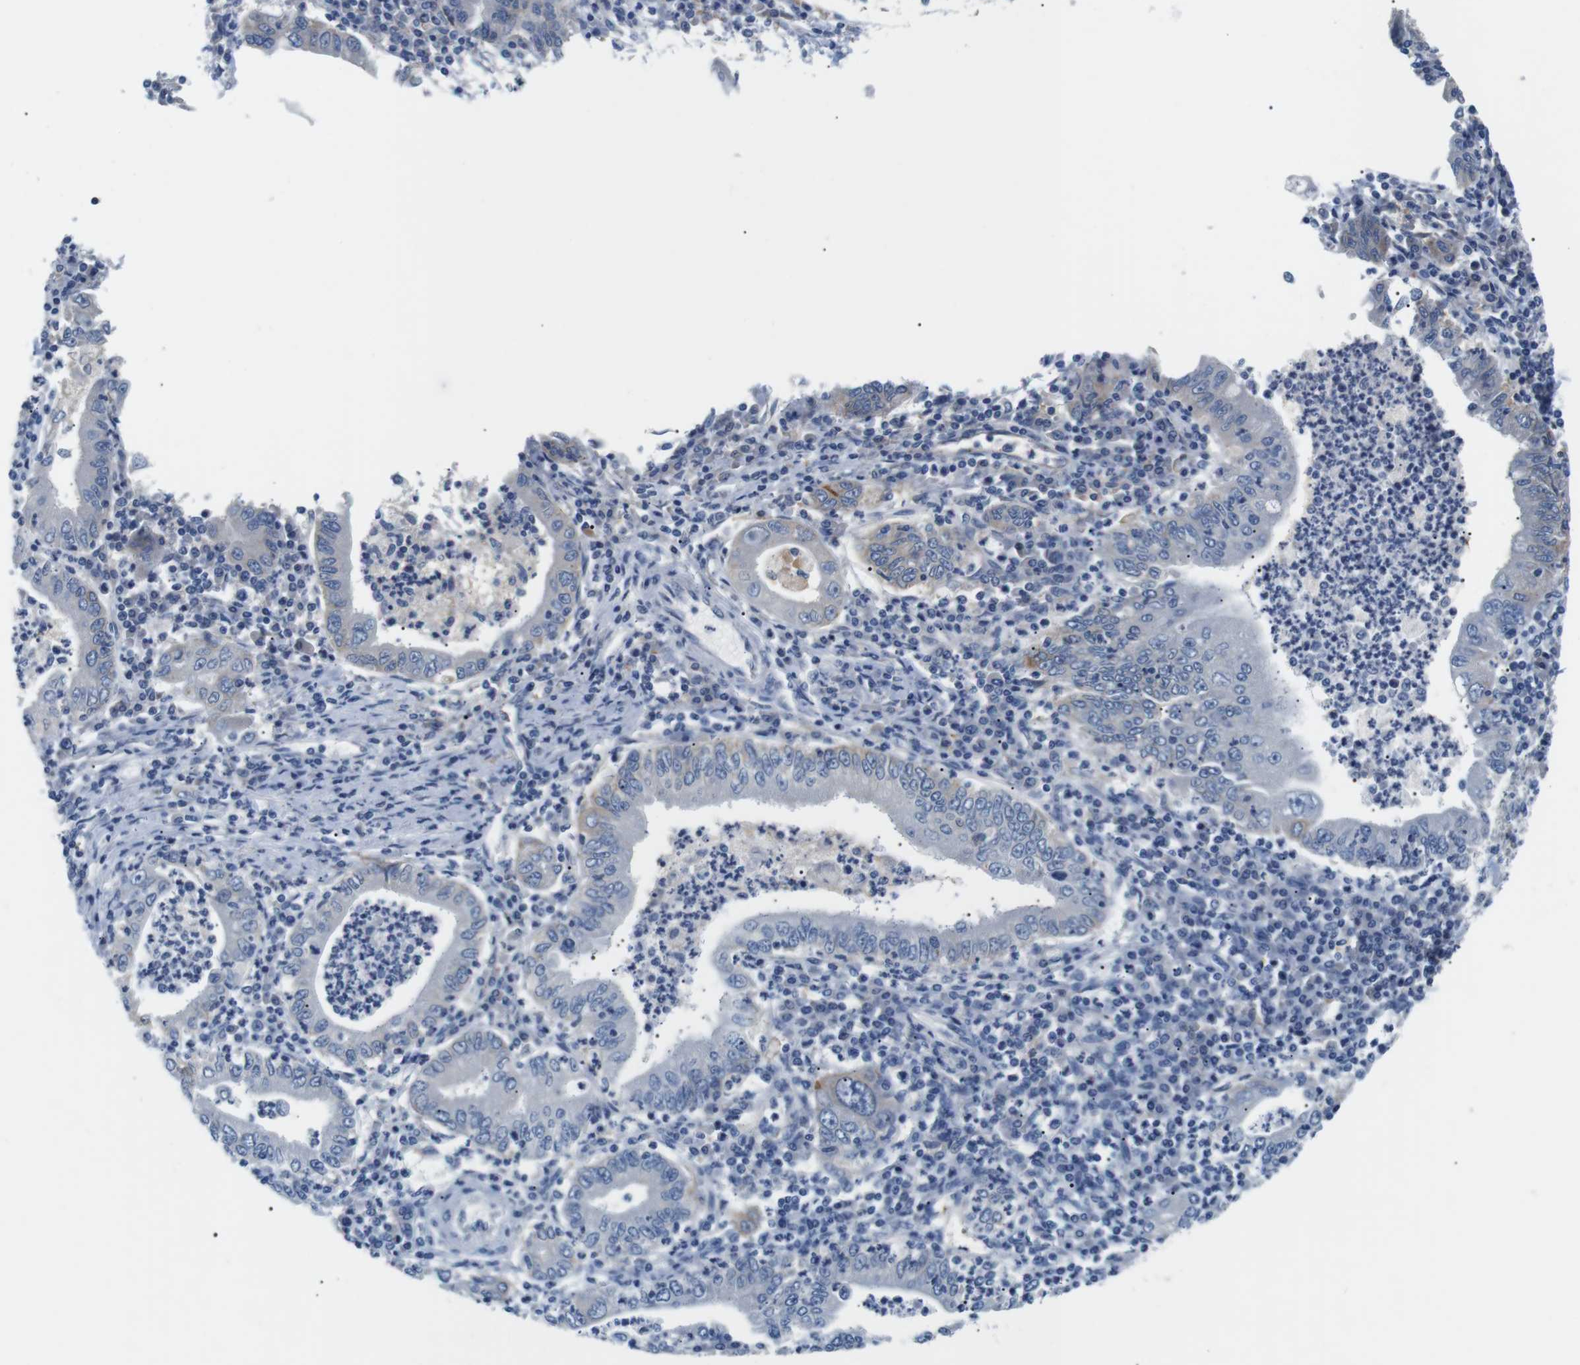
{"staining": {"intensity": "negative", "quantity": "none", "location": "none"}, "tissue": "stomach cancer", "cell_type": "Tumor cells", "image_type": "cancer", "snomed": [{"axis": "morphology", "description": "Normal tissue, NOS"}, {"axis": "morphology", "description": "Adenocarcinoma, NOS"}, {"axis": "topography", "description": "Esophagus"}, {"axis": "topography", "description": "Stomach, upper"}, {"axis": "topography", "description": "Peripheral nerve tissue"}], "caption": "A histopathology image of stomach cancer stained for a protein displays no brown staining in tumor cells.", "gene": "FCGRT", "patient": {"sex": "male", "age": 62}}